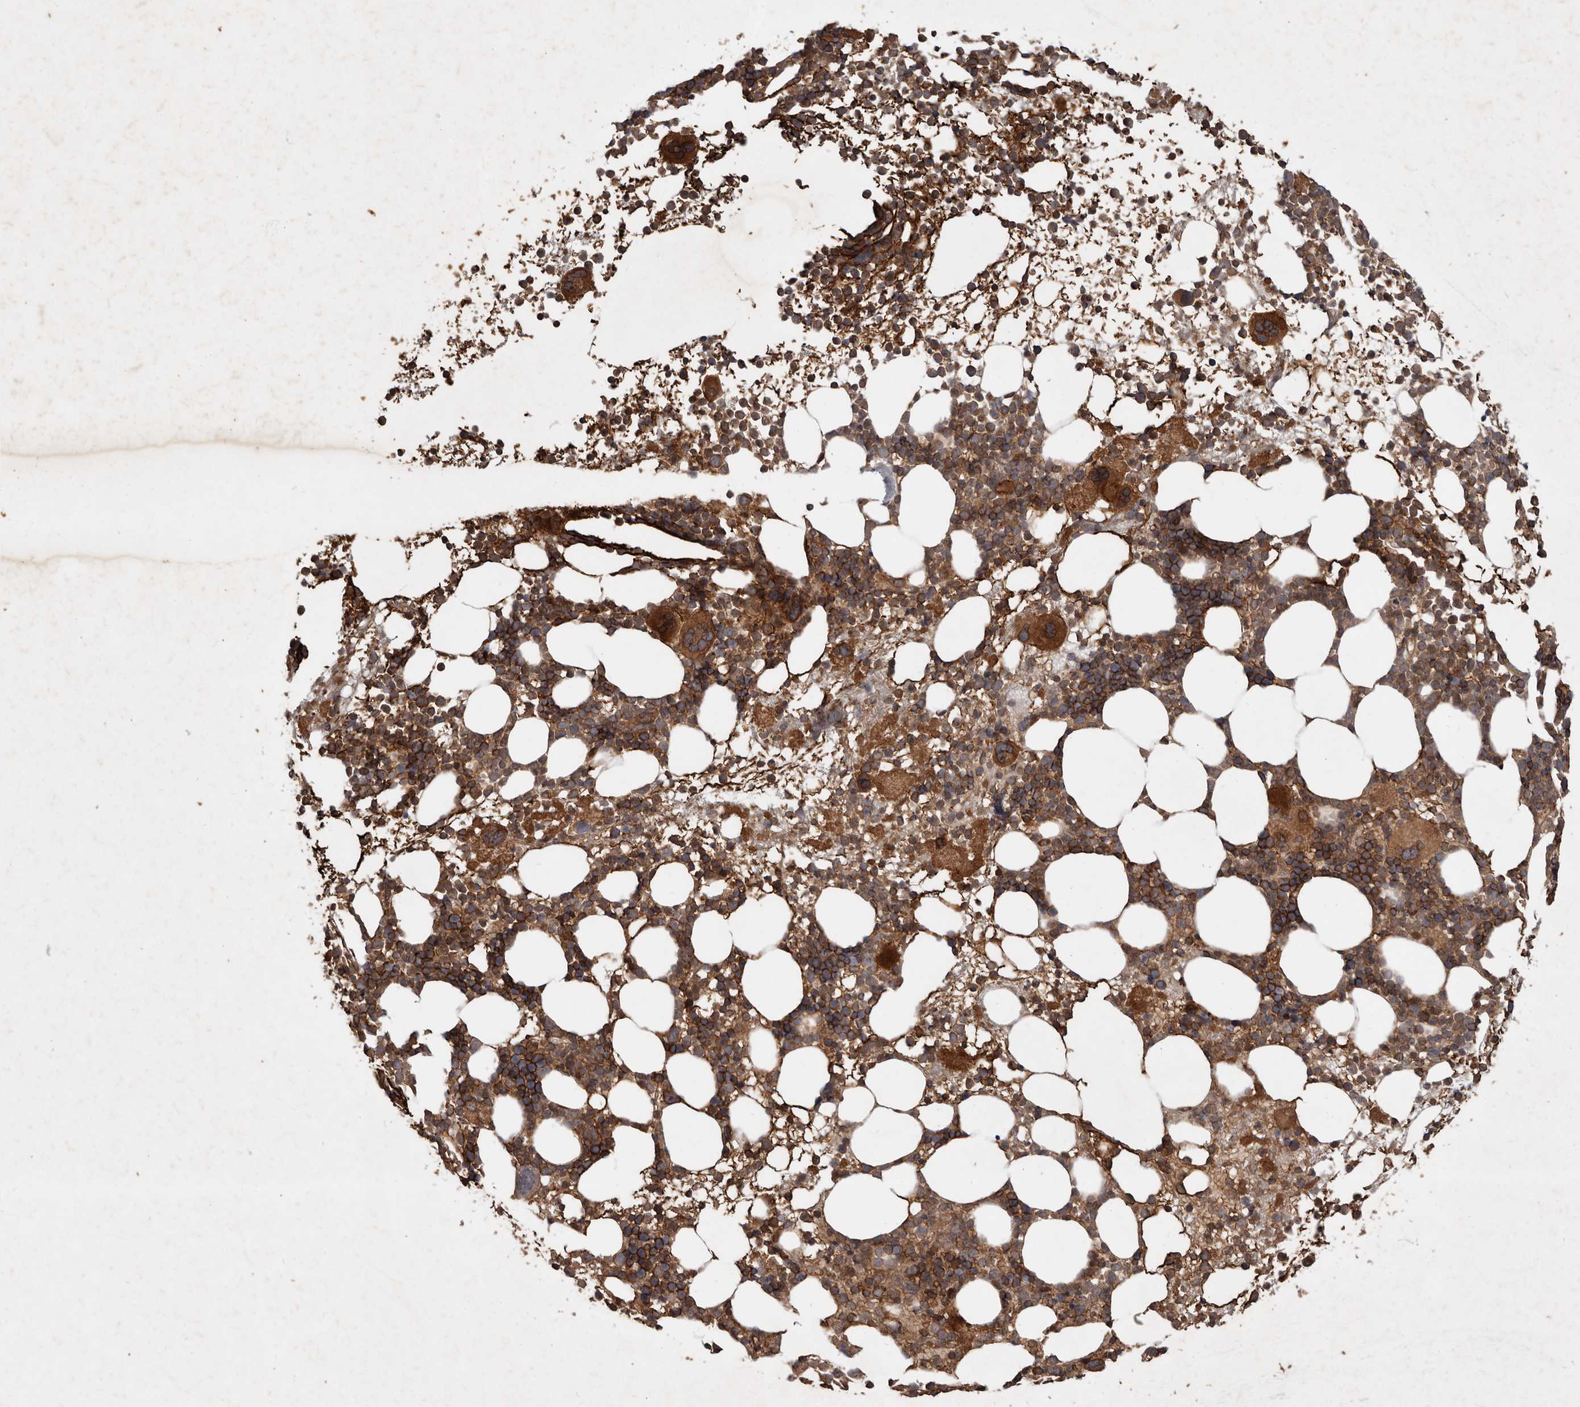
{"staining": {"intensity": "strong", "quantity": ">75%", "location": "cytoplasmic/membranous,nuclear"}, "tissue": "bone marrow", "cell_type": "Hematopoietic cells", "image_type": "normal", "snomed": [{"axis": "morphology", "description": "Normal tissue, NOS"}, {"axis": "topography", "description": "Bone marrow"}], "caption": "Immunohistochemistry (IHC) histopathology image of benign bone marrow stained for a protein (brown), which shows high levels of strong cytoplasmic/membranous,nuclear expression in approximately >75% of hematopoietic cells.", "gene": "STK36", "patient": {"sex": "female", "age": 57}}